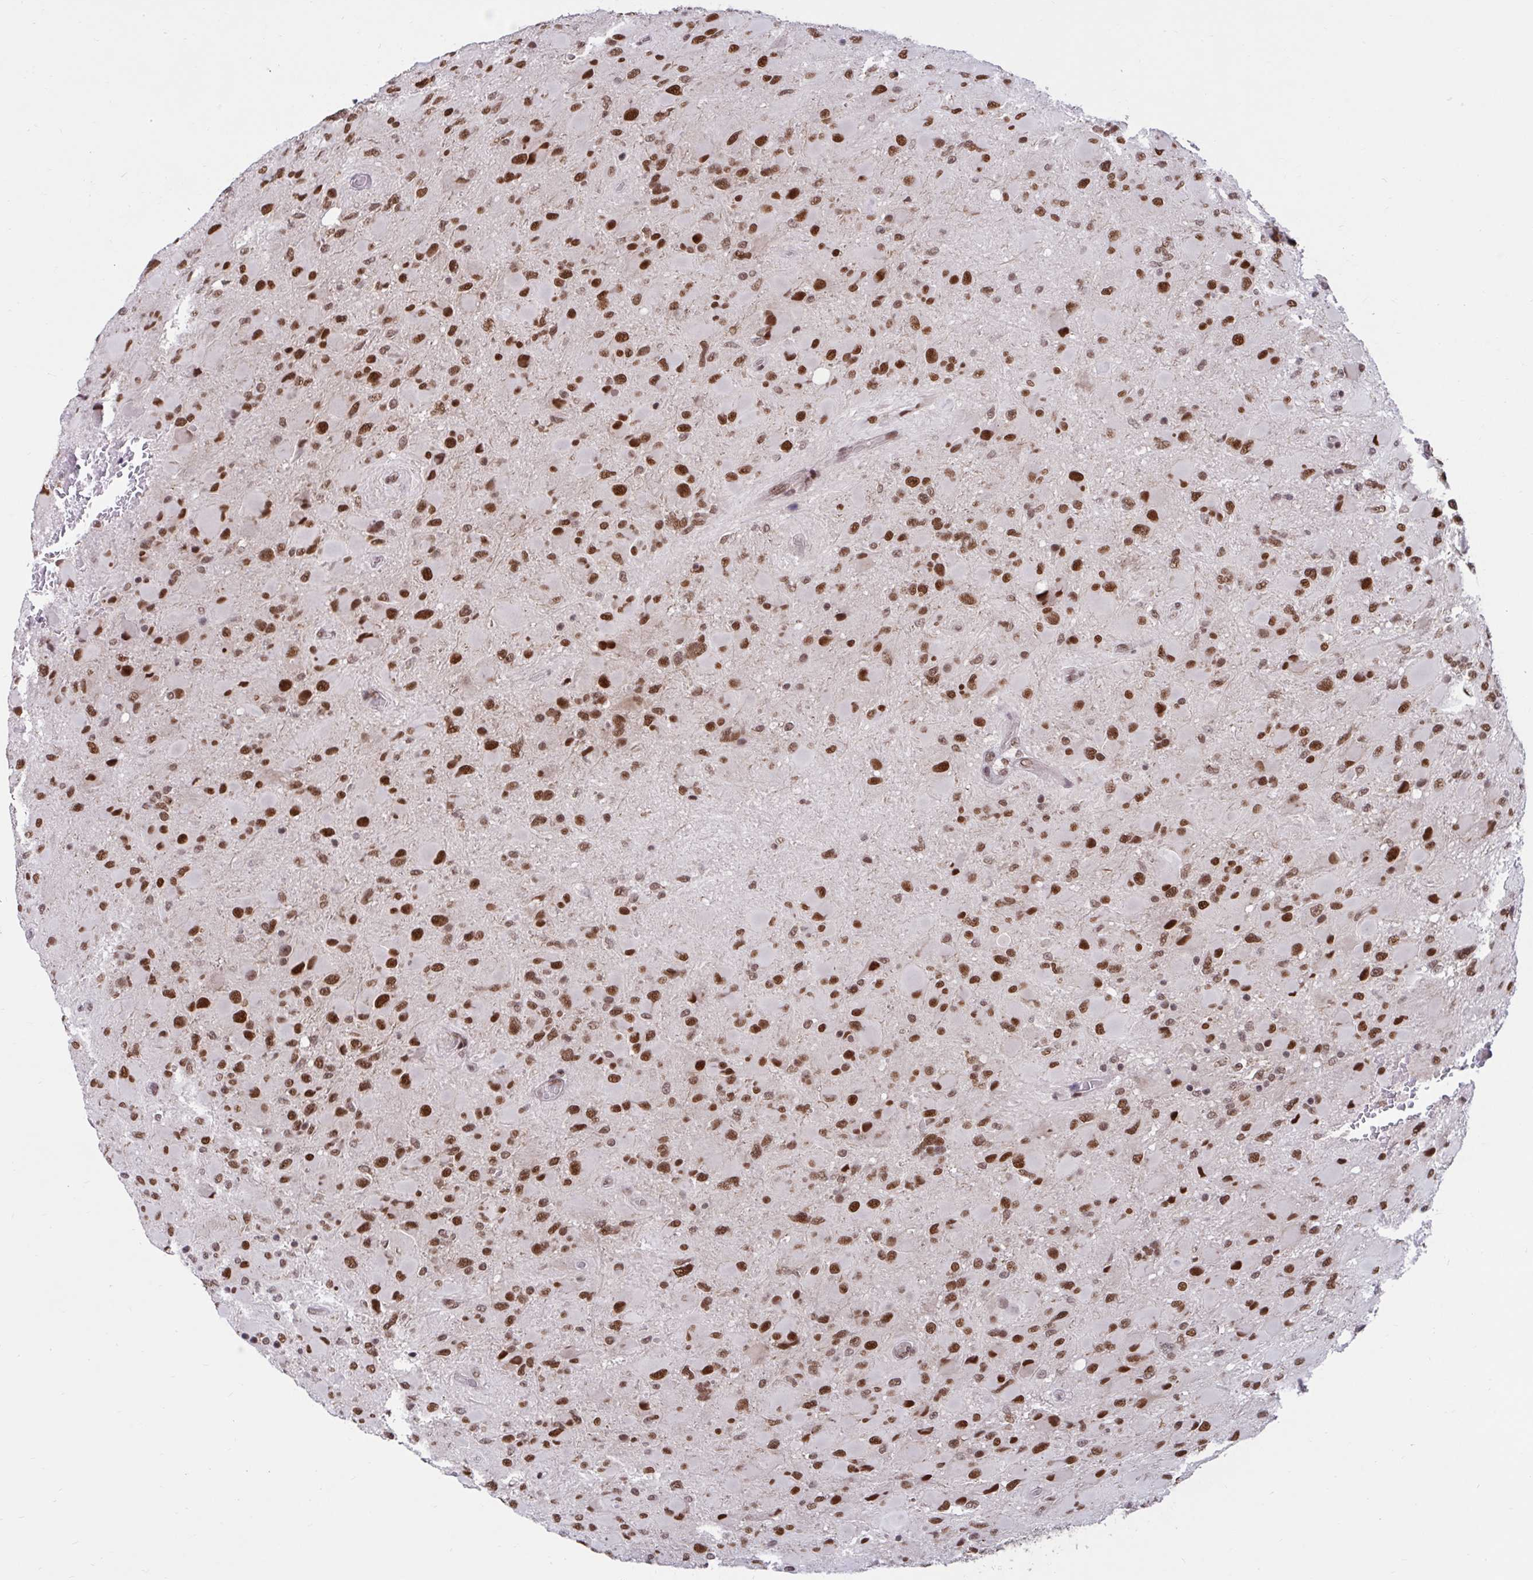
{"staining": {"intensity": "strong", "quantity": ">75%", "location": "nuclear"}, "tissue": "glioma", "cell_type": "Tumor cells", "image_type": "cancer", "snomed": [{"axis": "morphology", "description": "Glioma, malignant, High grade"}, {"axis": "topography", "description": "Cerebral cortex"}], "caption": "A photomicrograph of human malignant glioma (high-grade) stained for a protein displays strong nuclear brown staining in tumor cells. The protein of interest is shown in brown color, while the nuclei are stained blue.", "gene": "PHF10", "patient": {"sex": "female", "age": 36}}